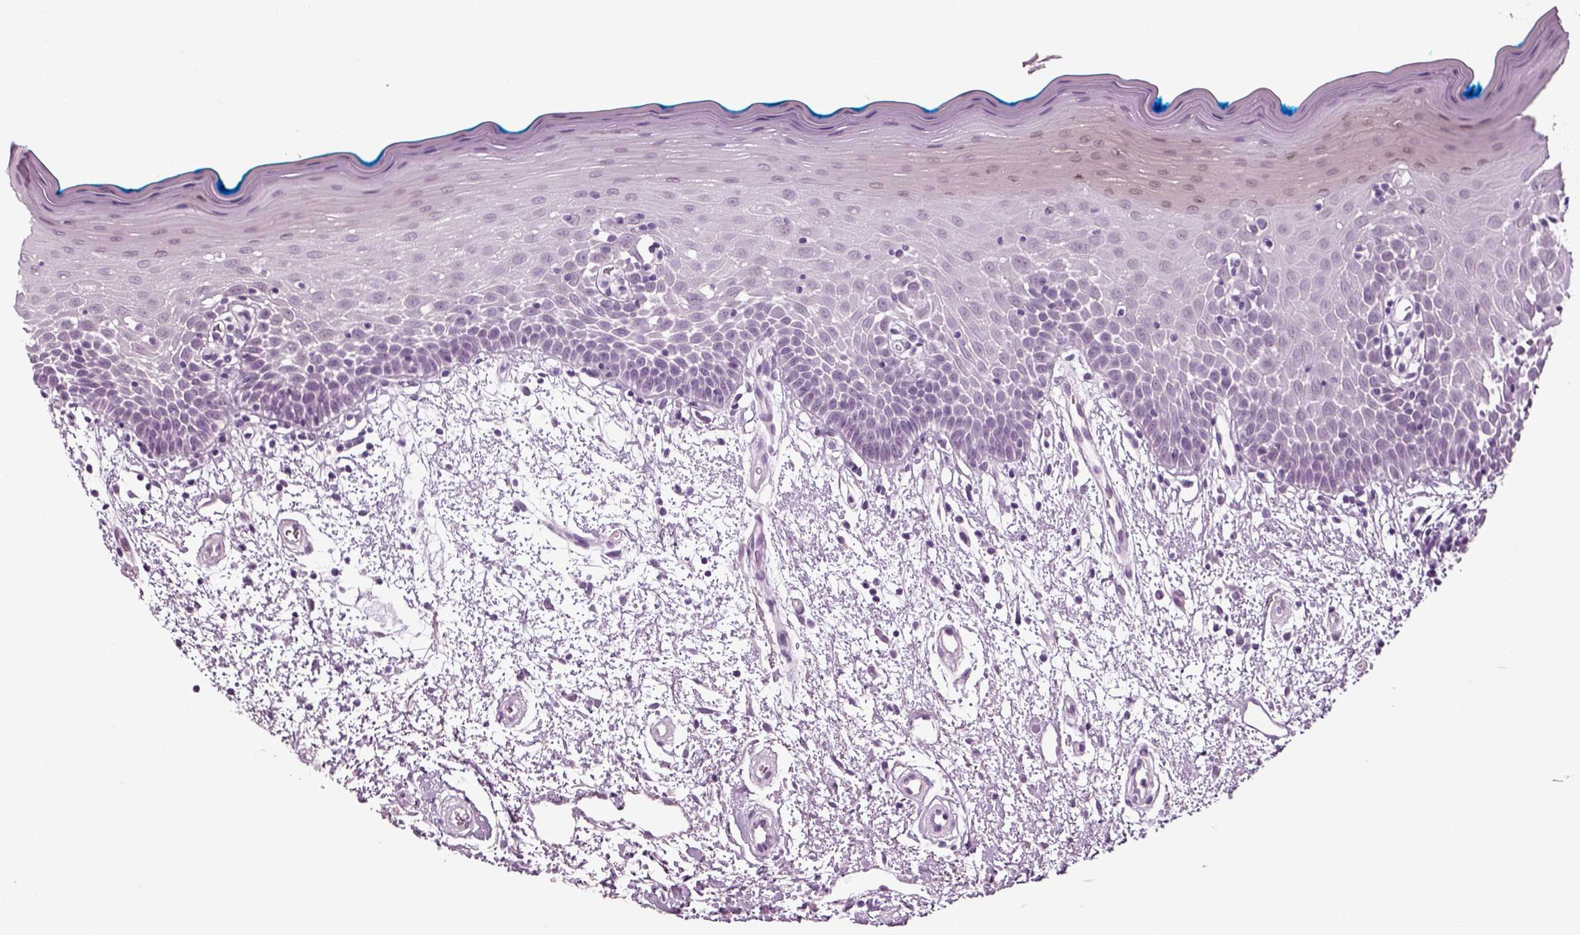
{"staining": {"intensity": "negative", "quantity": "none", "location": "none"}, "tissue": "oral mucosa", "cell_type": "Squamous epithelial cells", "image_type": "normal", "snomed": [{"axis": "morphology", "description": "Normal tissue, NOS"}, {"axis": "morphology", "description": "Squamous cell carcinoma, NOS"}, {"axis": "topography", "description": "Oral tissue"}, {"axis": "topography", "description": "Head-Neck"}], "caption": "Immunohistochemistry image of benign oral mucosa stained for a protein (brown), which displays no expression in squamous epithelial cells.", "gene": "ZC2HC1C", "patient": {"sex": "female", "age": 75}}